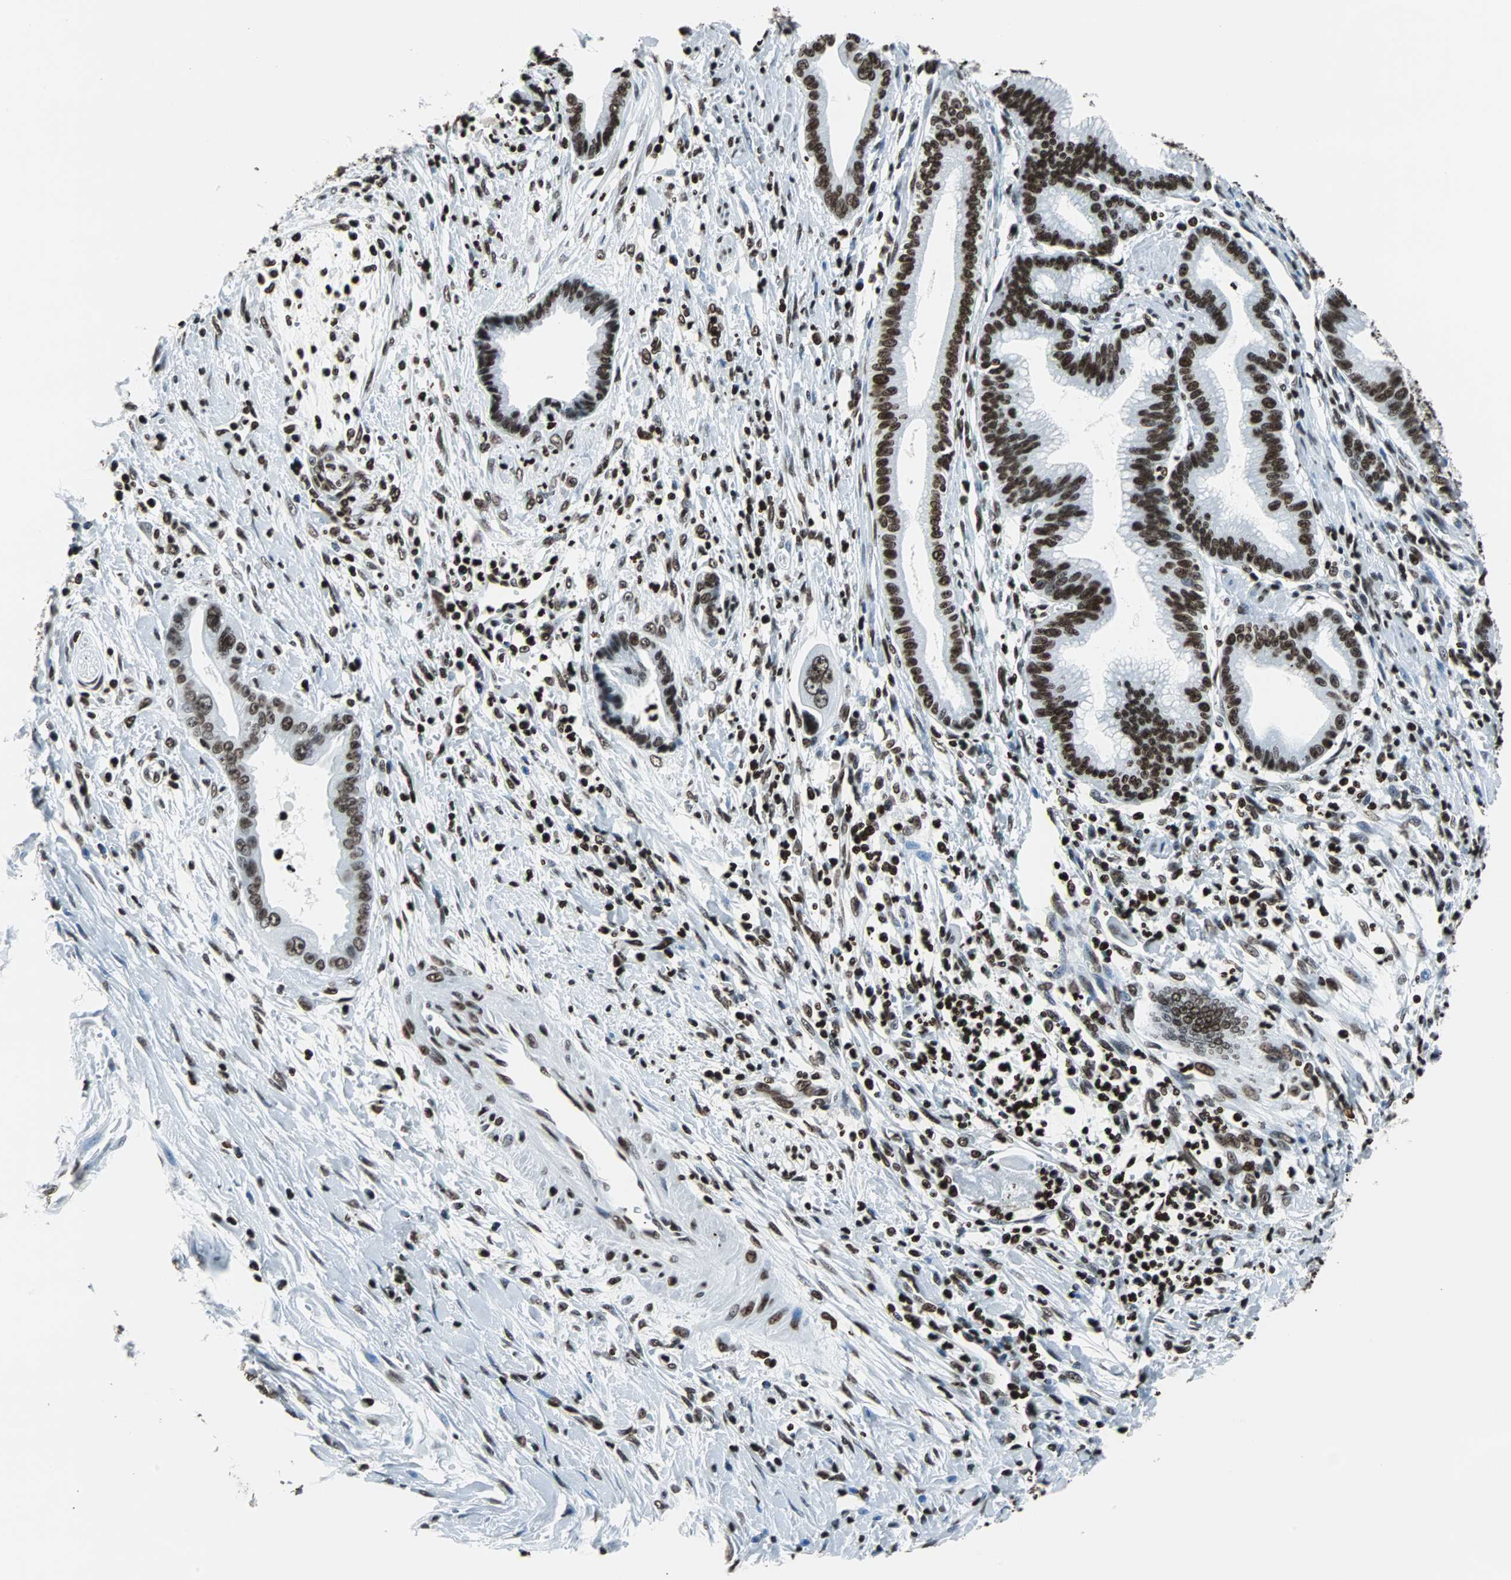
{"staining": {"intensity": "moderate", "quantity": ">75%", "location": "nuclear"}, "tissue": "pancreatic cancer", "cell_type": "Tumor cells", "image_type": "cancer", "snomed": [{"axis": "morphology", "description": "Adenocarcinoma, NOS"}, {"axis": "topography", "description": "Pancreas"}], "caption": "The photomicrograph displays a brown stain indicating the presence of a protein in the nuclear of tumor cells in adenocarcinoma (pancreatic).", "gene": "H2BC18", "patient": {"sex": "male", "age": 59}}